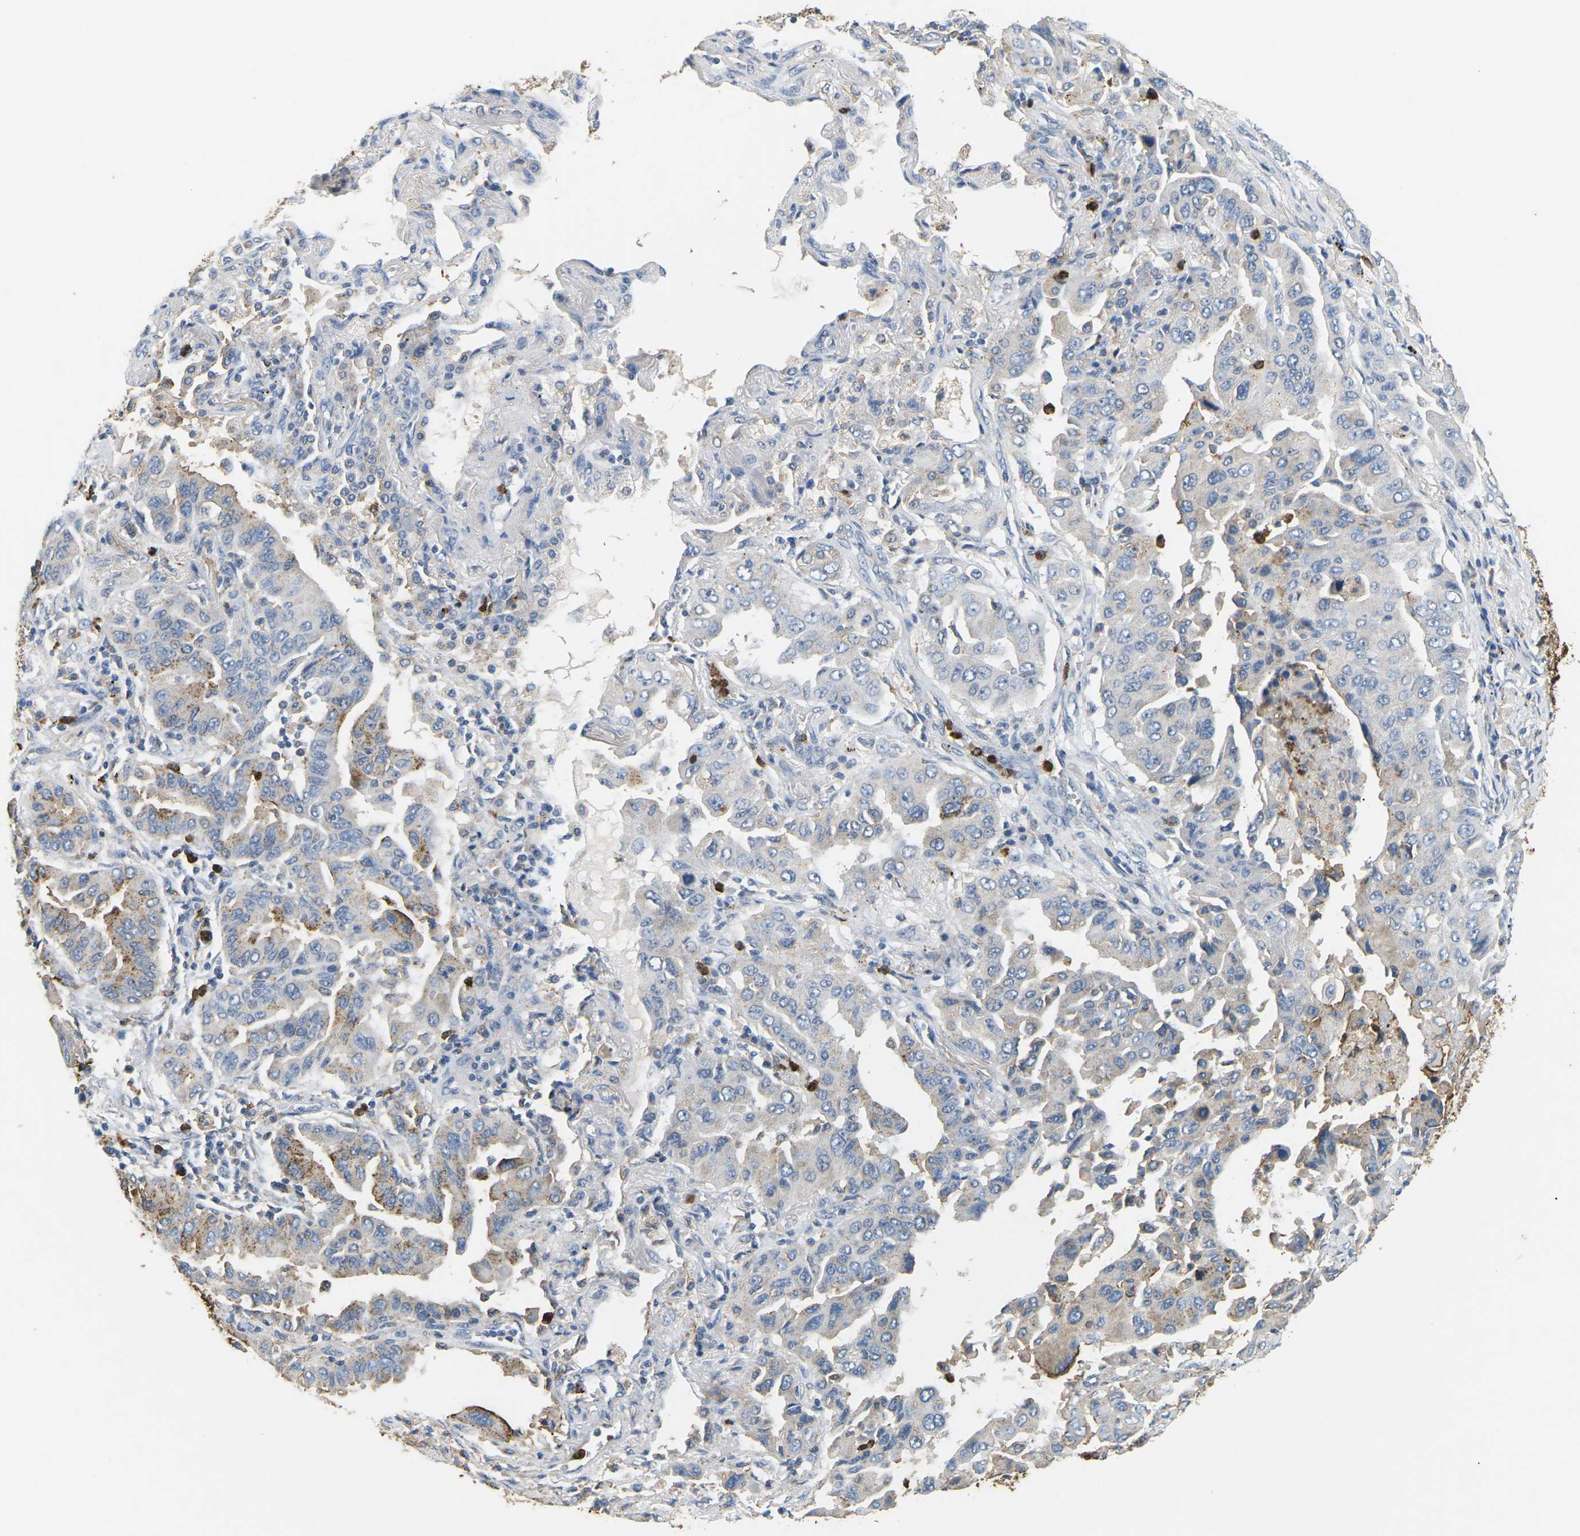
{"staining": {"intensity": "moderate", "quantity": "<25%", "location": "cytoplasmic/membranous"}, "tissue": "lung cancer", "cell_type": "Tumor cells", "image_type": "cancer", "snomed": [{"axis": "morphology", "description": "Adenocarcinoma, NOS"}, {"axis": "topography", "description": "Lung"}], "caption": "Immunohistochemical staining of lung cancer displays low levels of moderate cytoplasmic/membranous protein staining in about <25% of tumor cells.", "gene": "ADM", "patient": {"sex": "female", "age": 65}}